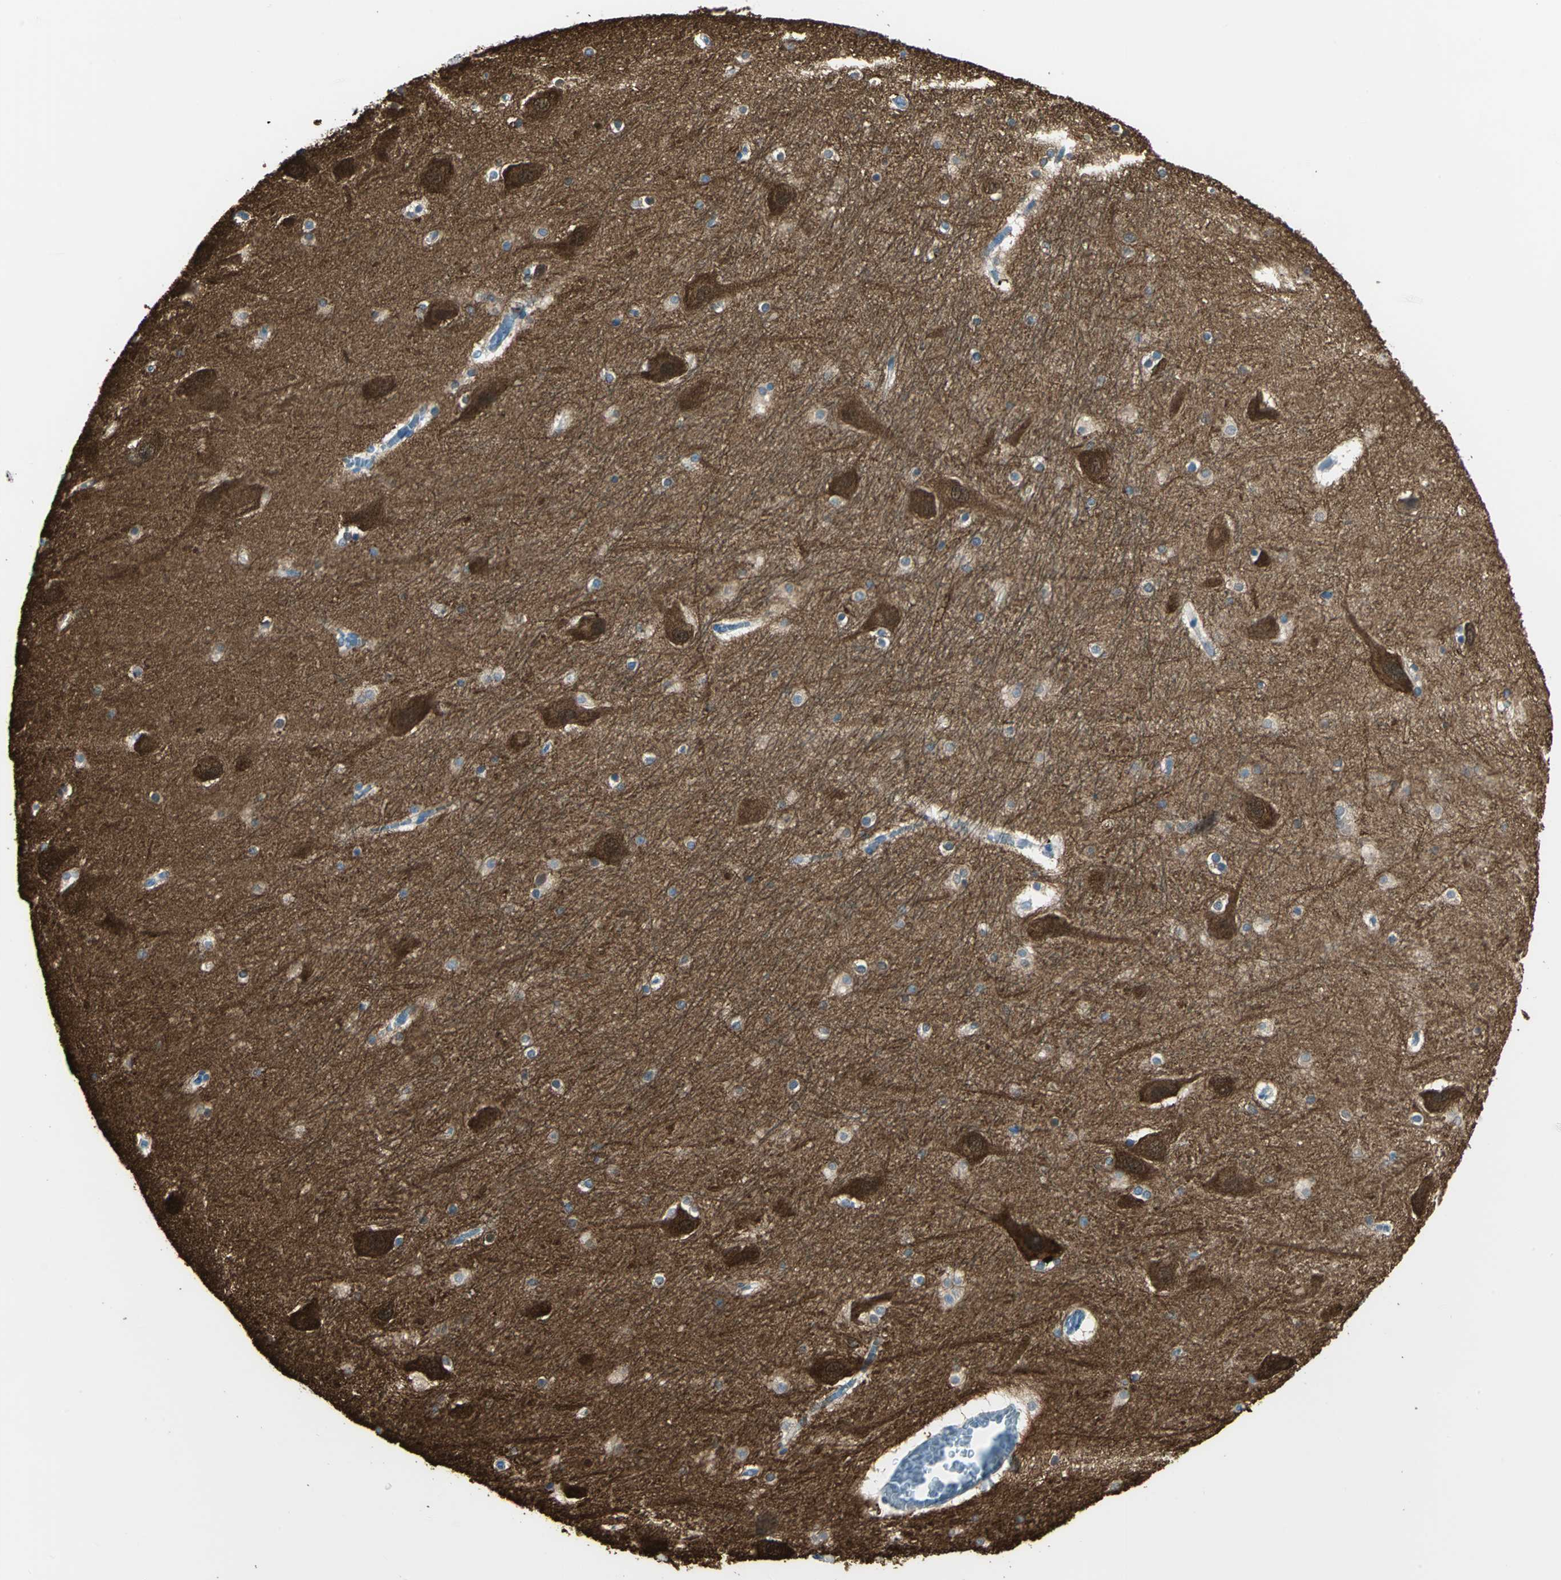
{"staining": {"intensity": "strong", "quantity": "<25%", "location": "nuclear"}, "tissue": "hippocampus", "cell_type": "Glial cells", "image_type": "normal", "snomed": [{"axis": "morphology", "description": "Normal tissue, NOS"}, {"axis": "topography", "description": "Hippocampus"}], "caption": "Immunohistochemical staining of benign human hippocampus displays strong nuclear protein positivity in approximately <25% of glial cells.", "gene": "UCHL1", "patient": {"sex": "male", "age": 45}}